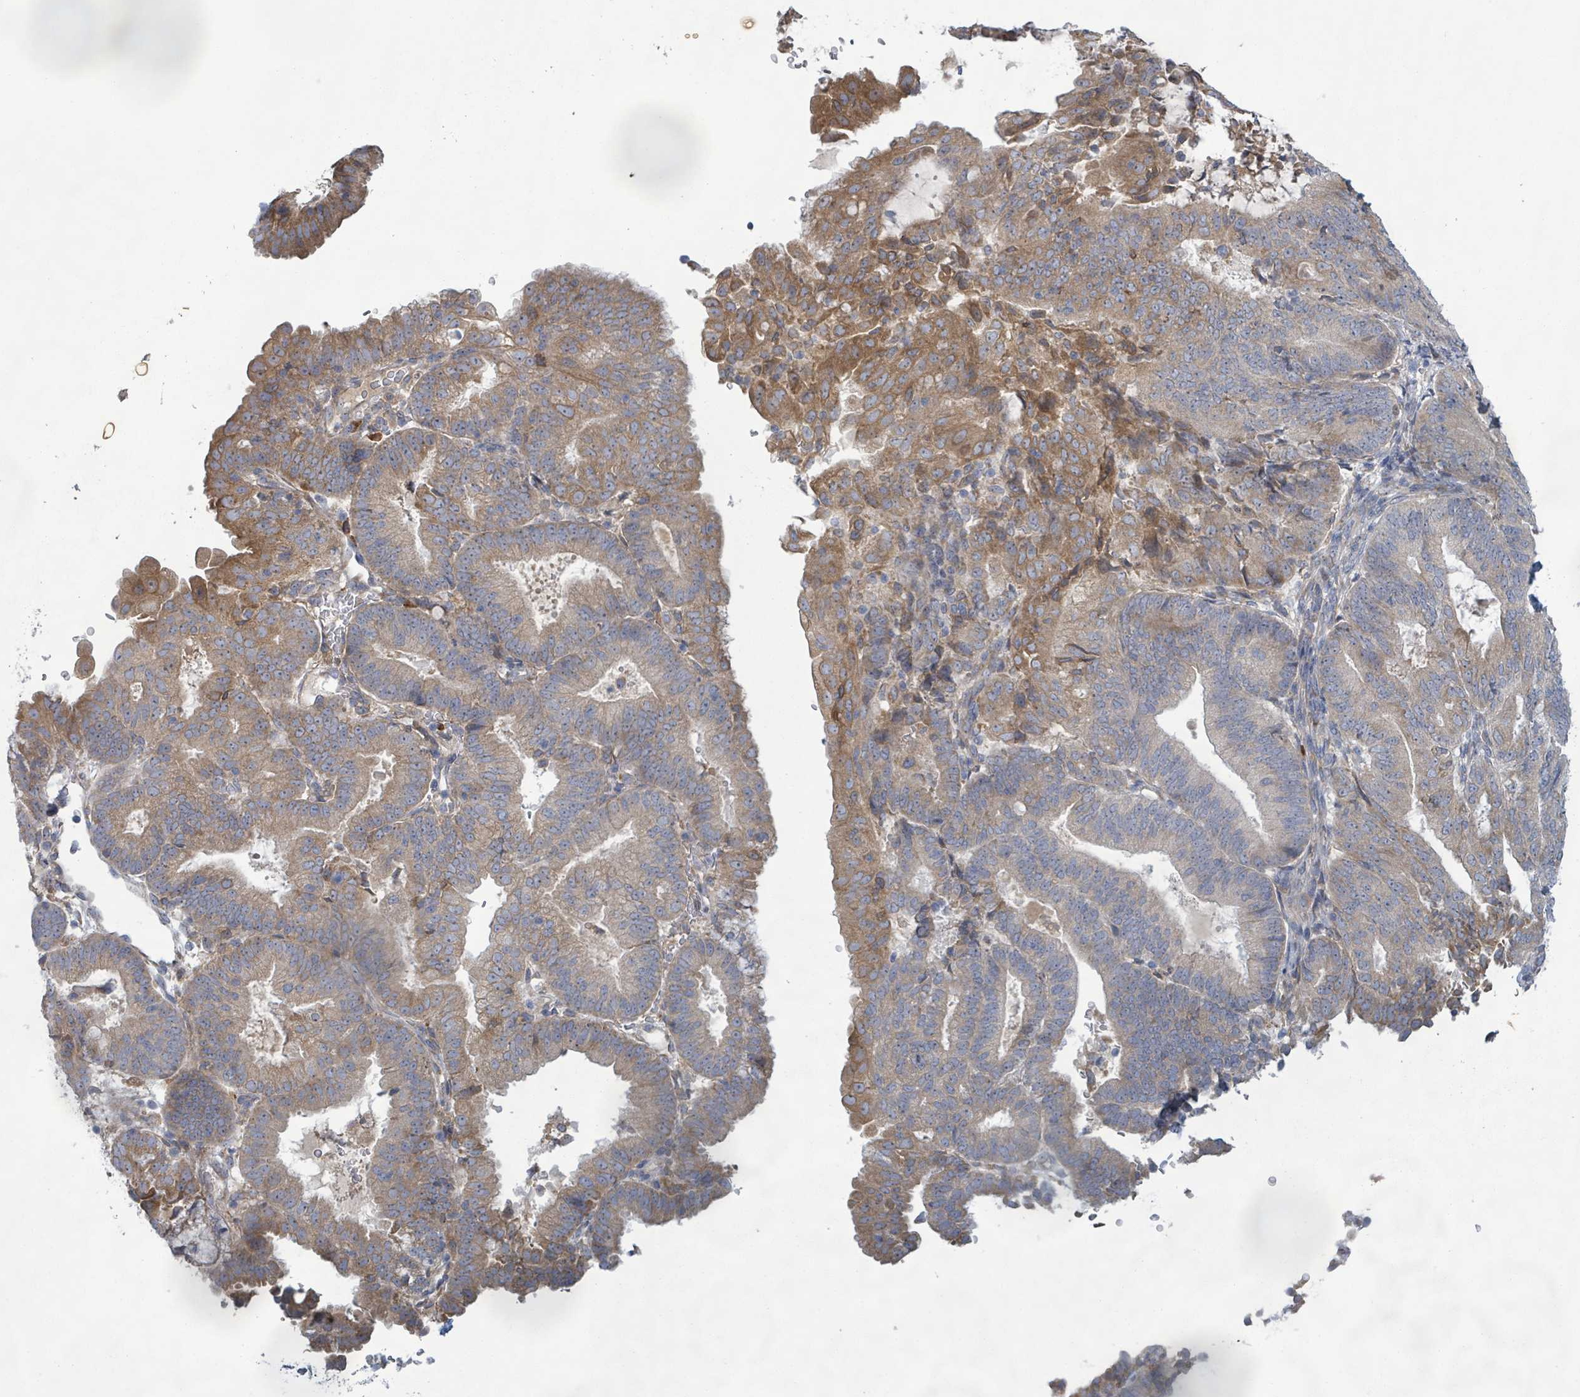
{"staining": {"intensity": "moderate", "quantity": ">75%", "location": "cytoplasmic/membranous"}, "tissue": "endometrial cancer", "cell_type": "Tumor cells", "image_type": "cancer", "snomed": [{"axis": "morphology", "description": "Adenocarcinoma, NOS"}, {"axis": "topography", "description": "Endometrium"}], "caption": "Protein staining of adenocarcinoma (endometrial) tissue demonstrates moderate cytoplasmic/membranous staining in approximately >75% of tumor cells.", "gene": "ATP13A1", "patient": {"sex": "female", "age": 70}}